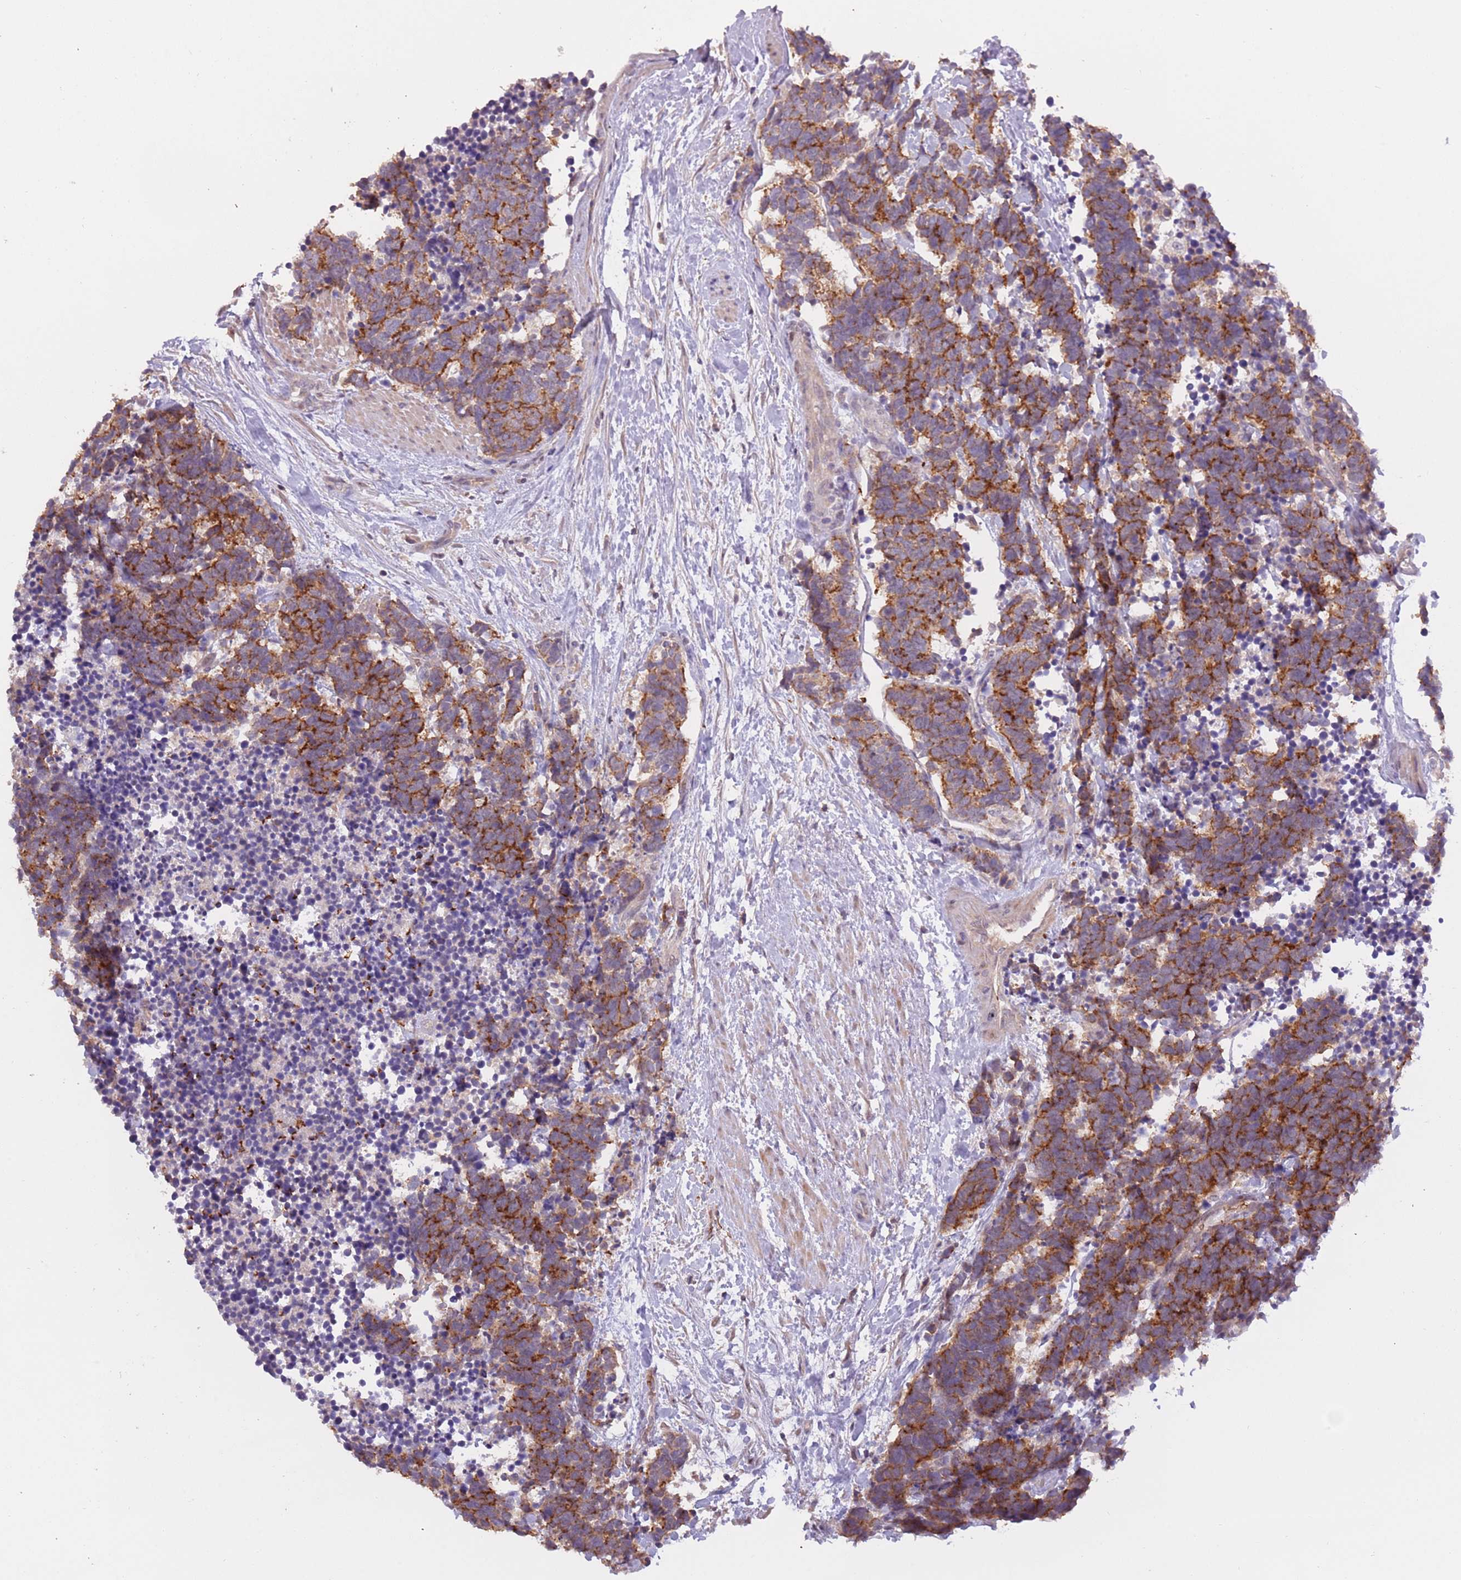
{"staining": {"intensity": "strong", "quantity": ">75%", "location": "cytoplasmic/membranous"}, "tissue": "carcinoid", "cell_type": "Tumor cells", "image_type": "cancer", "snomed": [{"axis": "morphology", "description": "Carcinoma, NOS"}, {"axis": "morphology", "description": "Carcinoid, malignant, NOS"}, {"axis": "topography", "description": "Prostate"}], "caption": "A photomicrograph of human carcinoid stained for a protein shows strong cytoplasmic/membranous brown staining in tumor cells. The protein of interest is shown in brown color, while the nuclei are stained blue.", "gene": "SHROOM3", "patient": {"sex": "male", "age": 57}}